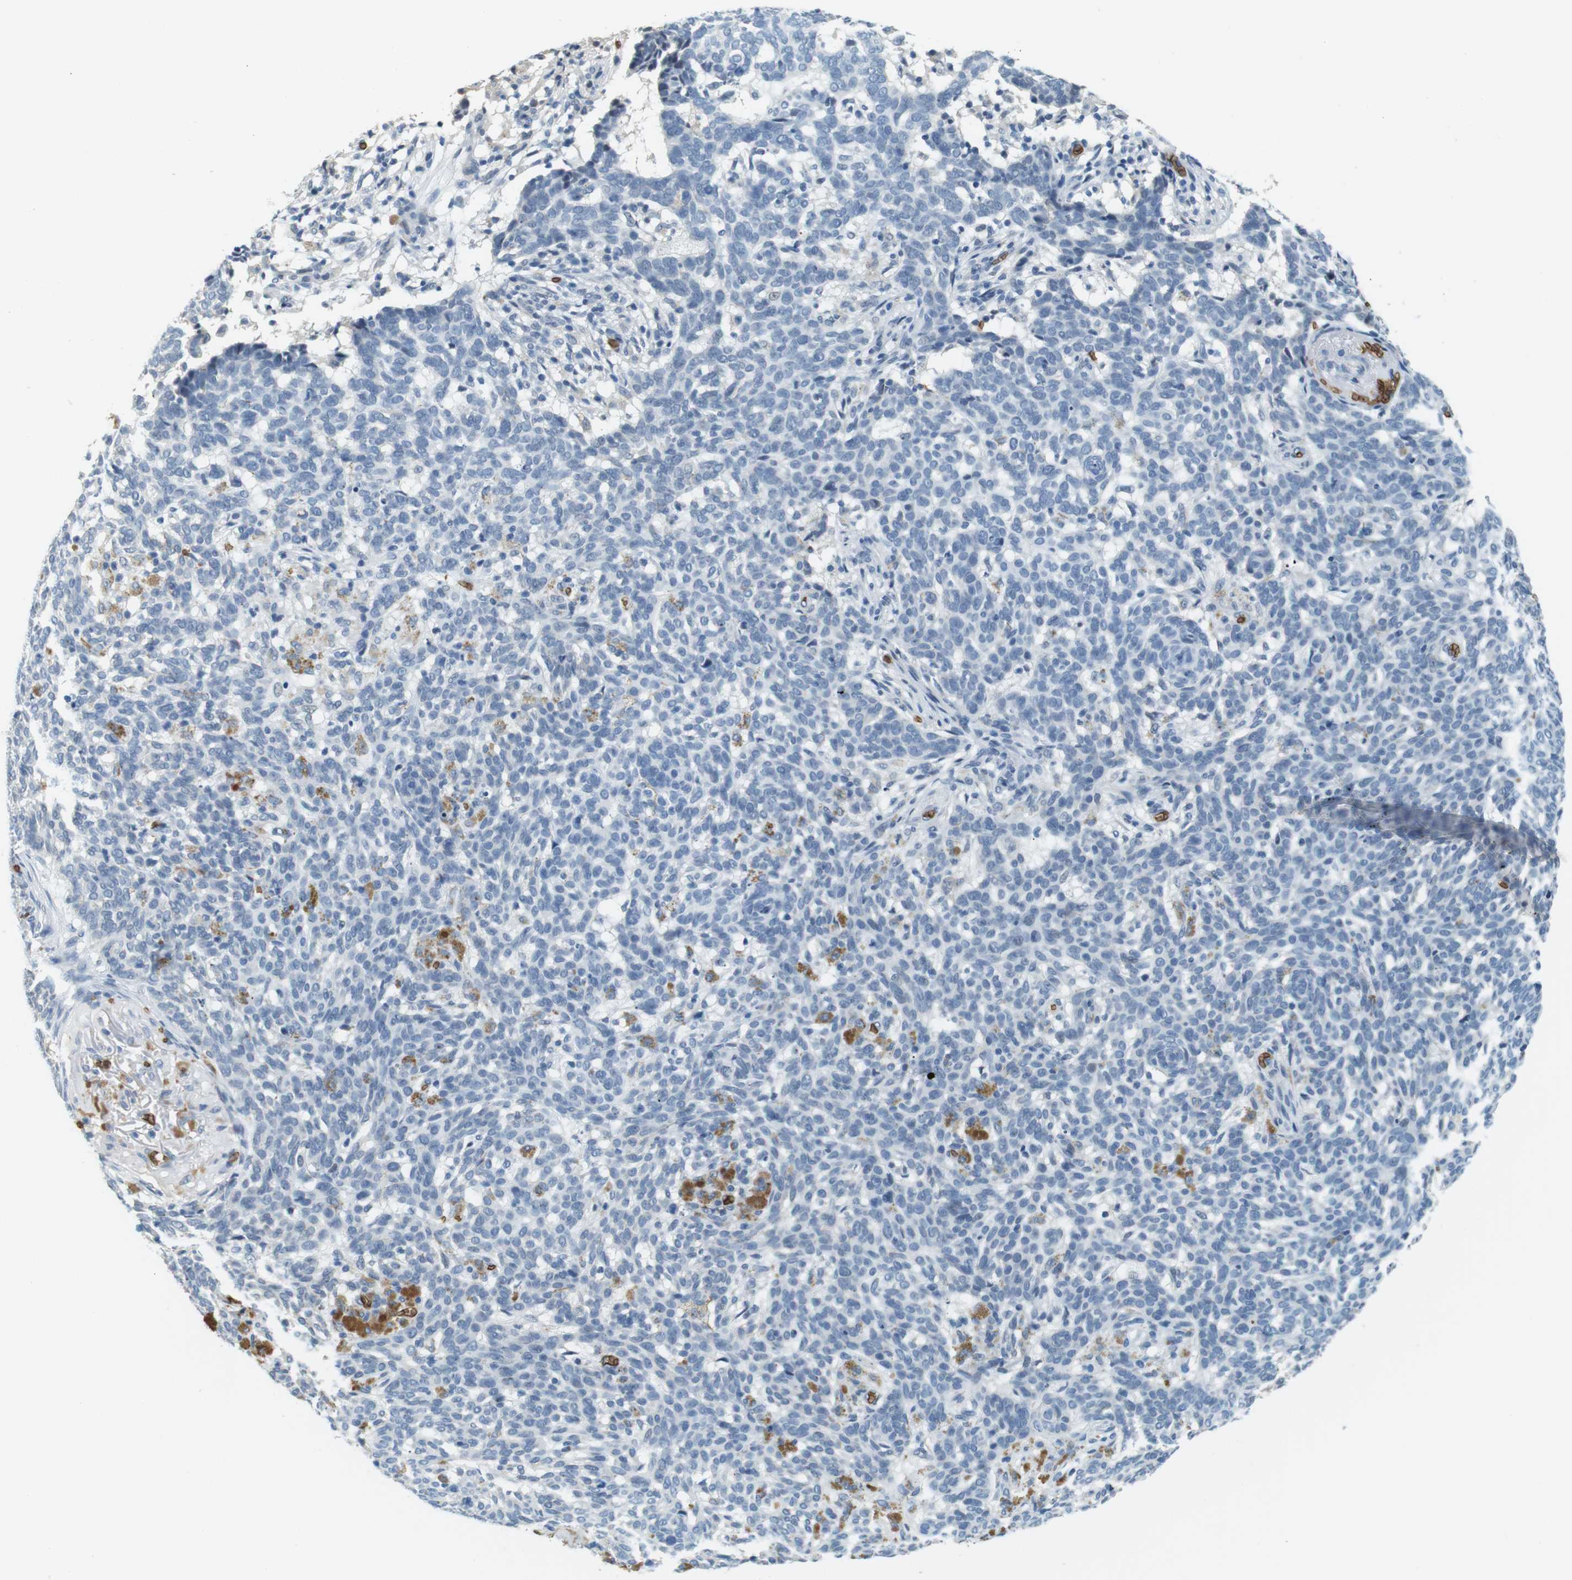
{"staining": {"intensity": "negative", "quantity": "none", "location": "none"}, "tissue": "skin cancer", "cell_type": "Tumor cells", "image_type": "cancer", "snomed": [{"axis": "morphology", "description": "Basal cell carcinoma"}, {"axis": "topography", "description": "Skin"}], "caption": "There is no significant expression in tumor cells of skin cancer (basal cell carcinoma).", "gene": "SLC4A1", "patient": {"sex": "male", "age": 85}}